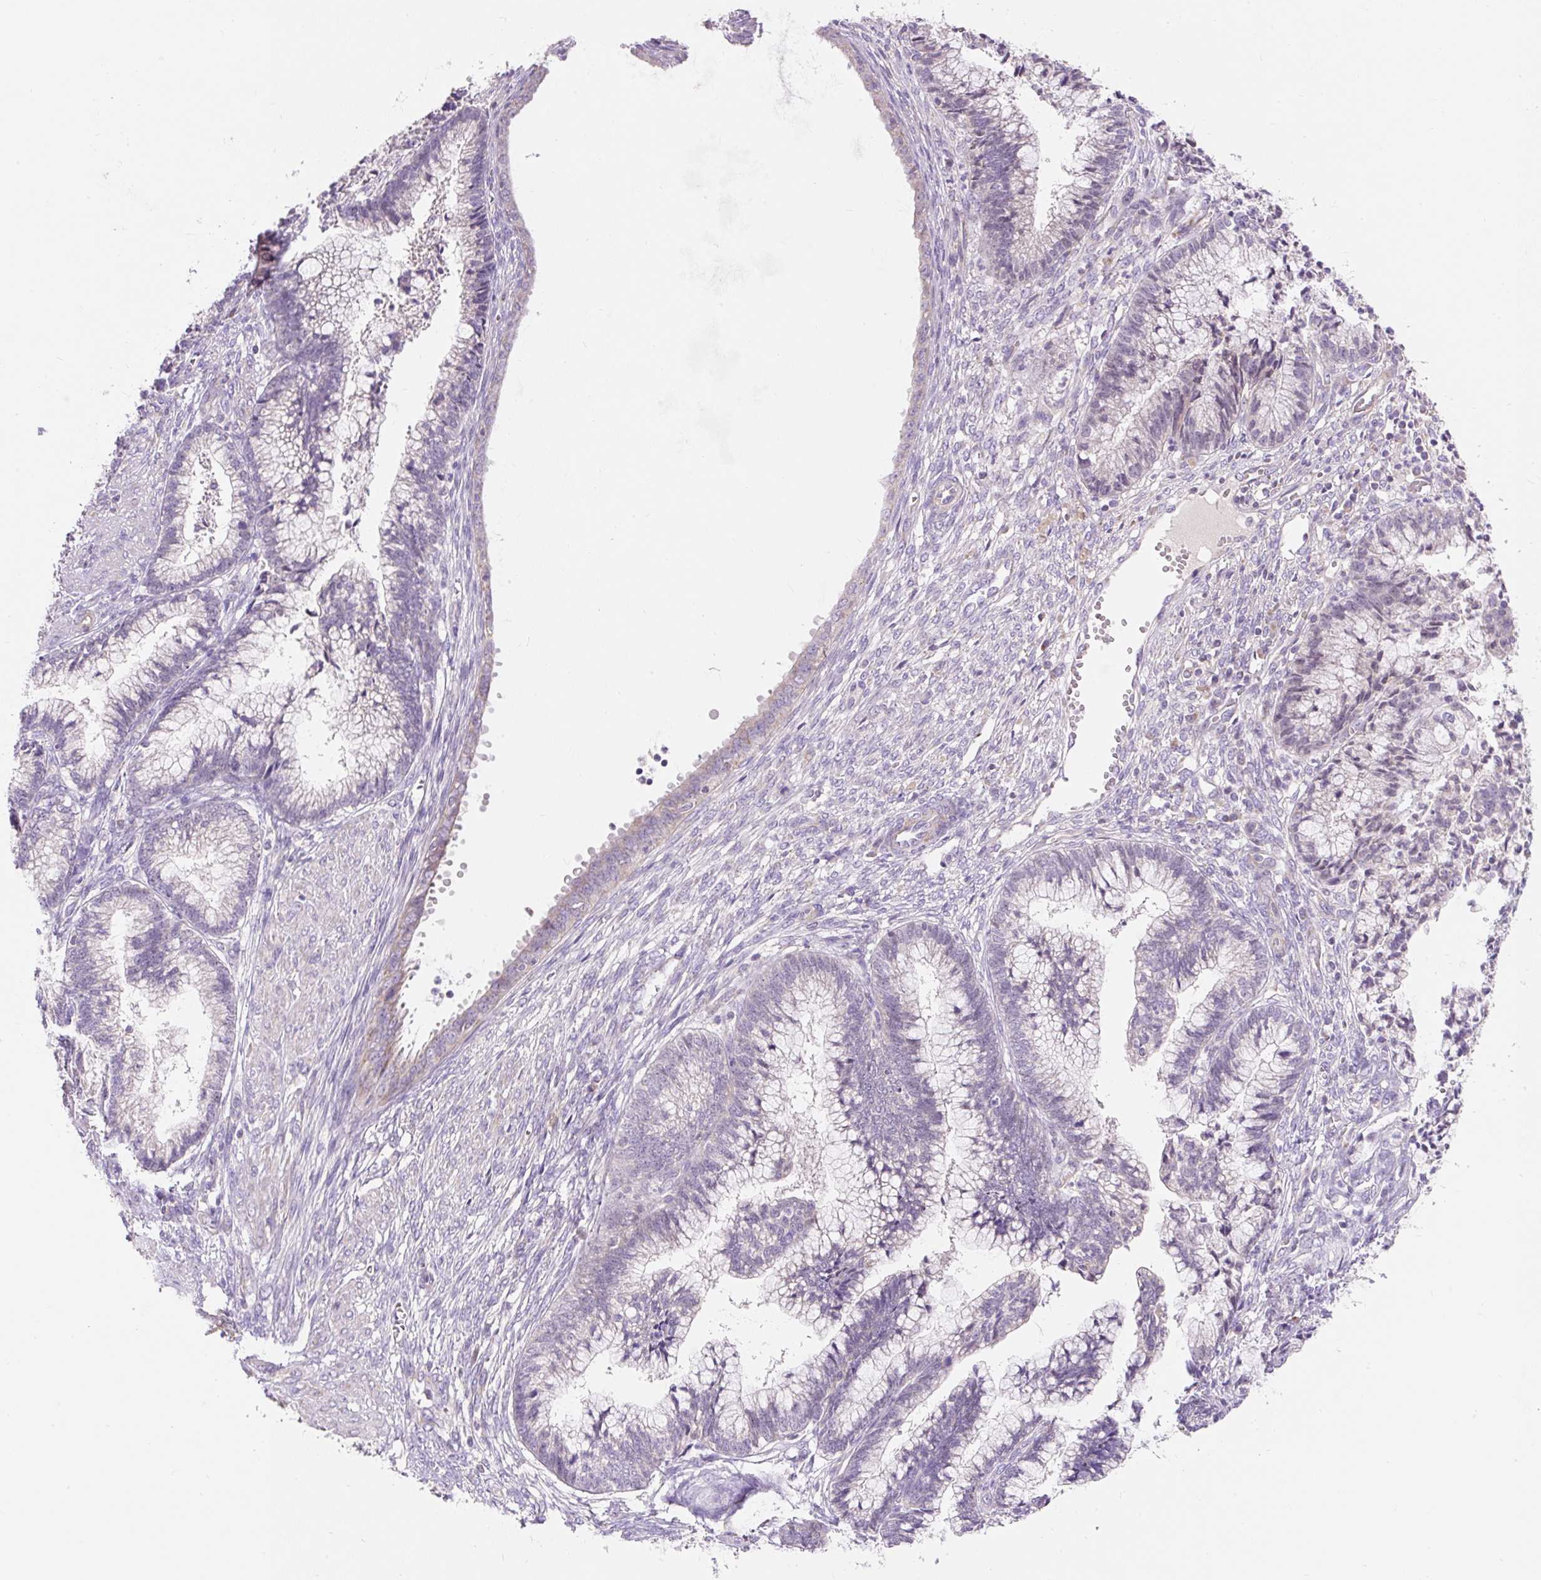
{"staining": {"intensity": "weak", "quantity": "<25%", "location": "cytoplasmic/membranous"}, "tissue": "cervical cancer", "cell_type": "Tumor cells", "image_type": "cancer", "snomed": [{"axis": "morphology", "description": "Adenocarcinoma, NOS"}, {"axis": "topography", "description": "Cervix"}], "caption": "An image of adenocarcinoma (cervical) stained for a protein demonstrates no brown staining in tumor cells.", "gene": "PMAIP1", "patient": {"sex": "female", "age": 44}}